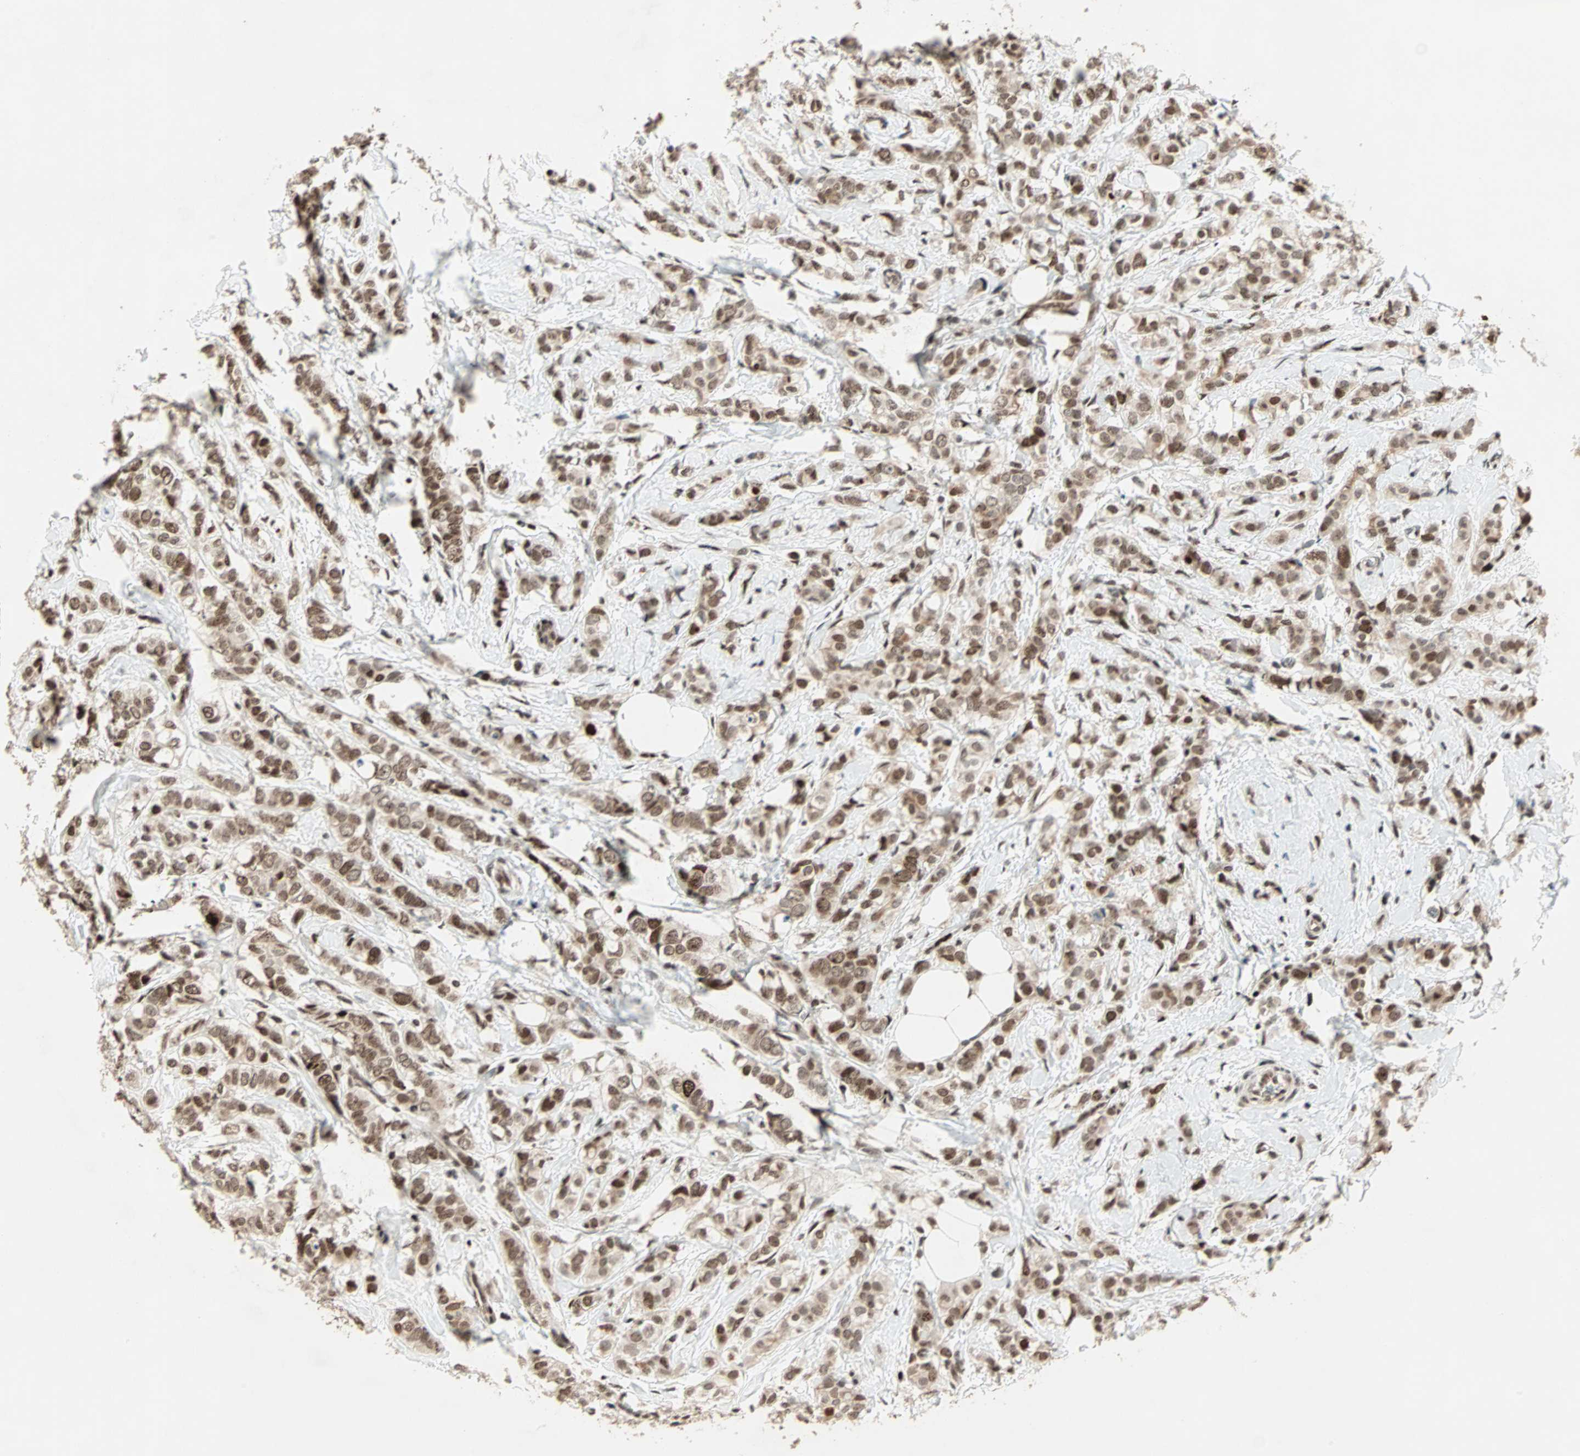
{"staining": {"intensity": "moderate", "quantity": ">75%", "location": "nuclear"}, "tissue": "breast cancer", "cell_type": "Tumor cells", "image_type": "cancer", "snomed": [{"axis": "morphology", "description": "Lobular carcinoma"}, {"axis": "topography", "description": "Breast"}], "caption": "Lobular carcinoma (breast) stained with DAB immunohistochemistry (IHC) shows medium levels of moderate nuclear staining in about >75% of tumor cells.", "gene": "MDC1", "patient": {"sex": "female", "age": 60}}